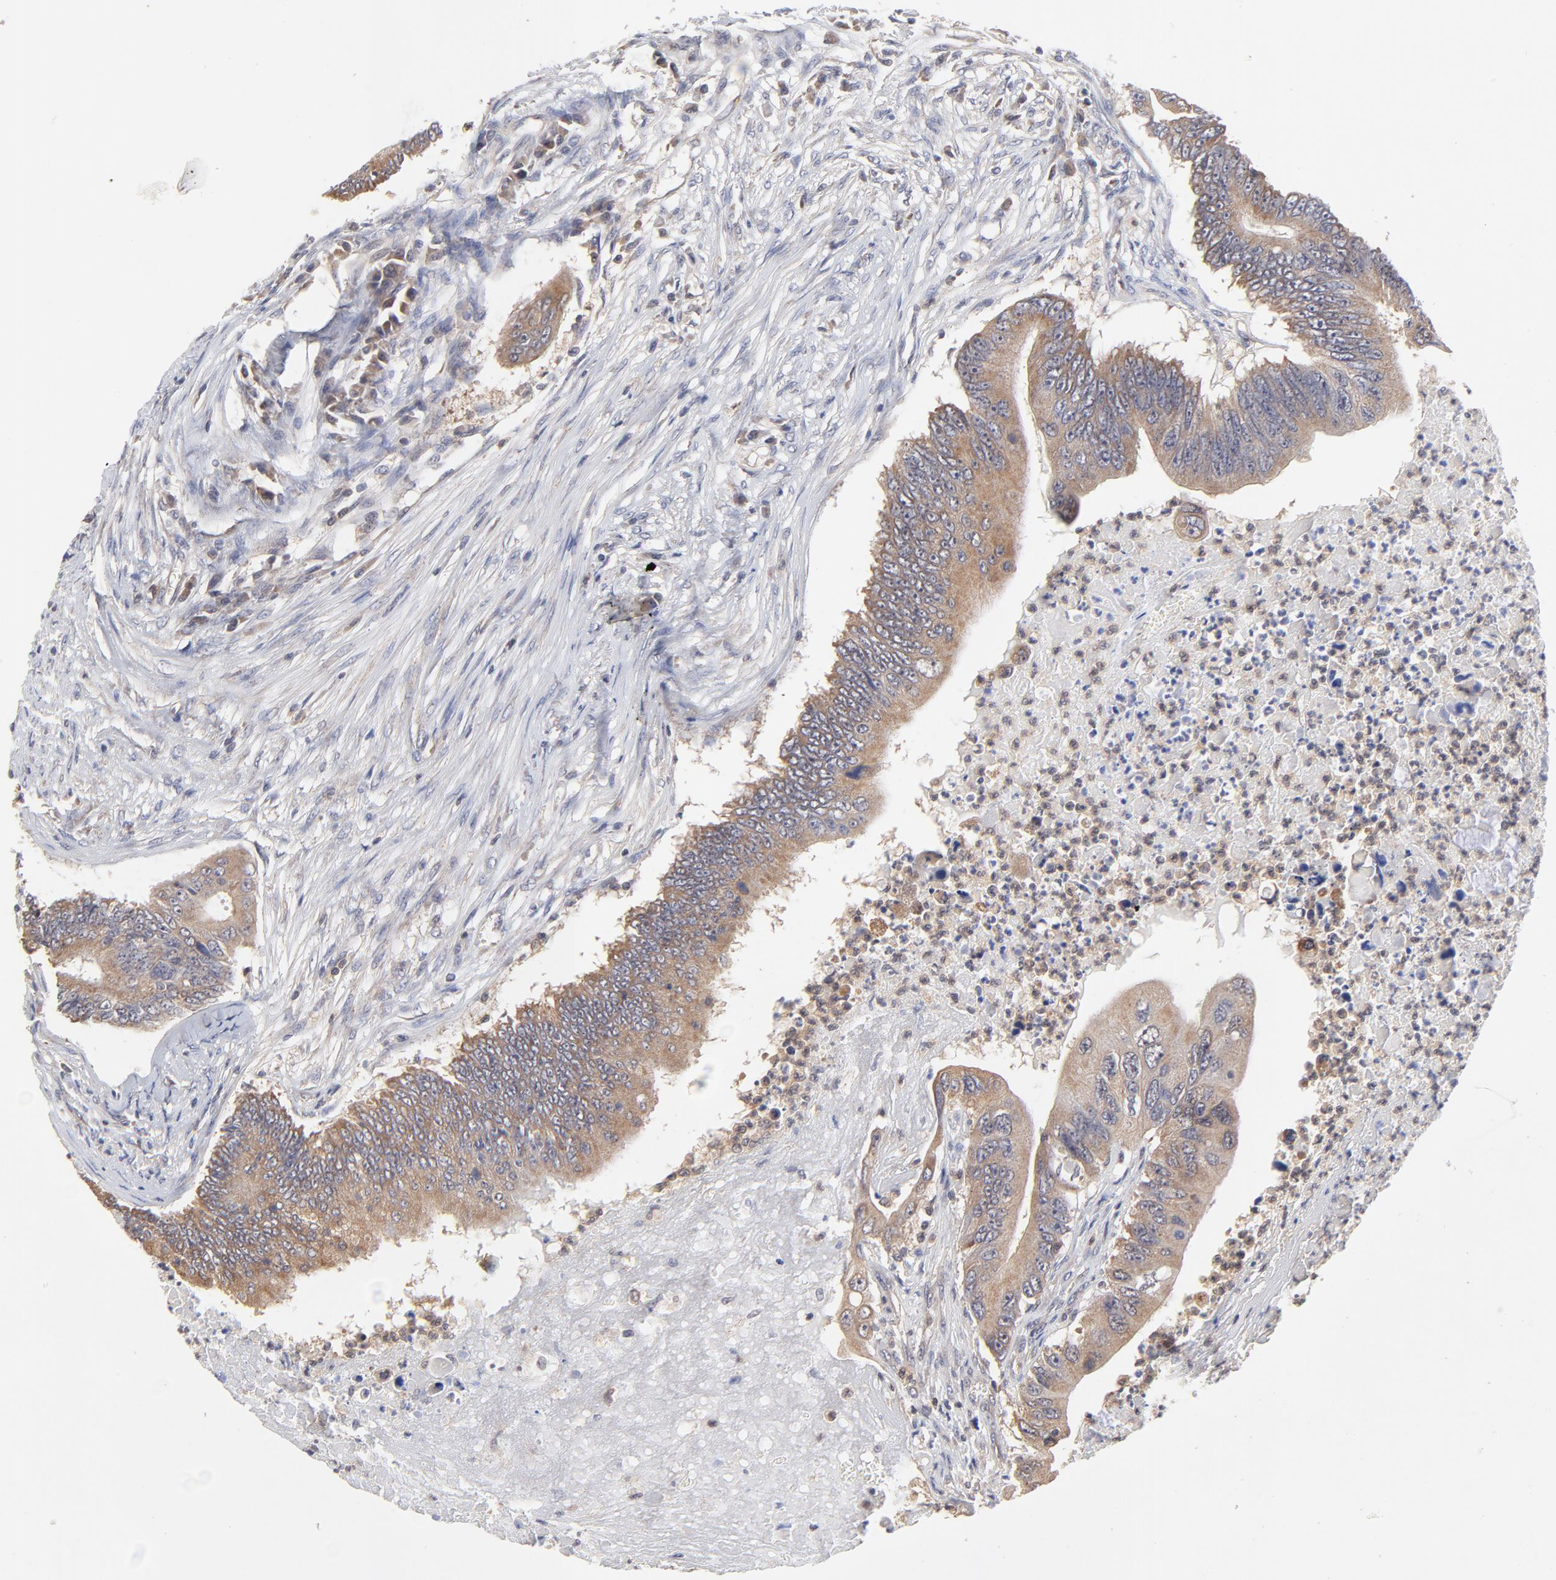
{"staining": {"intensity": "moderate", "quantity": ">75%", "location": "cytoplasmic/membranous"}, "tissue": "colorectal cancer", "cell_type": "Tumor cells", "image_type": "cancer", "snomed": [{"axis": "morphology", "description": "Adenocarcinoma, NOS"}, {"axis": "topography", "description": "Colon"}], "caption": "Moderate cytoplasmic/membranous positivity for a protein is seen in approximately >75% of tumor cells of adenocarcinoma (colorectal) using IHC.", "gene": "PCMT1", "patient": {"sex": "male", "age": 65}}